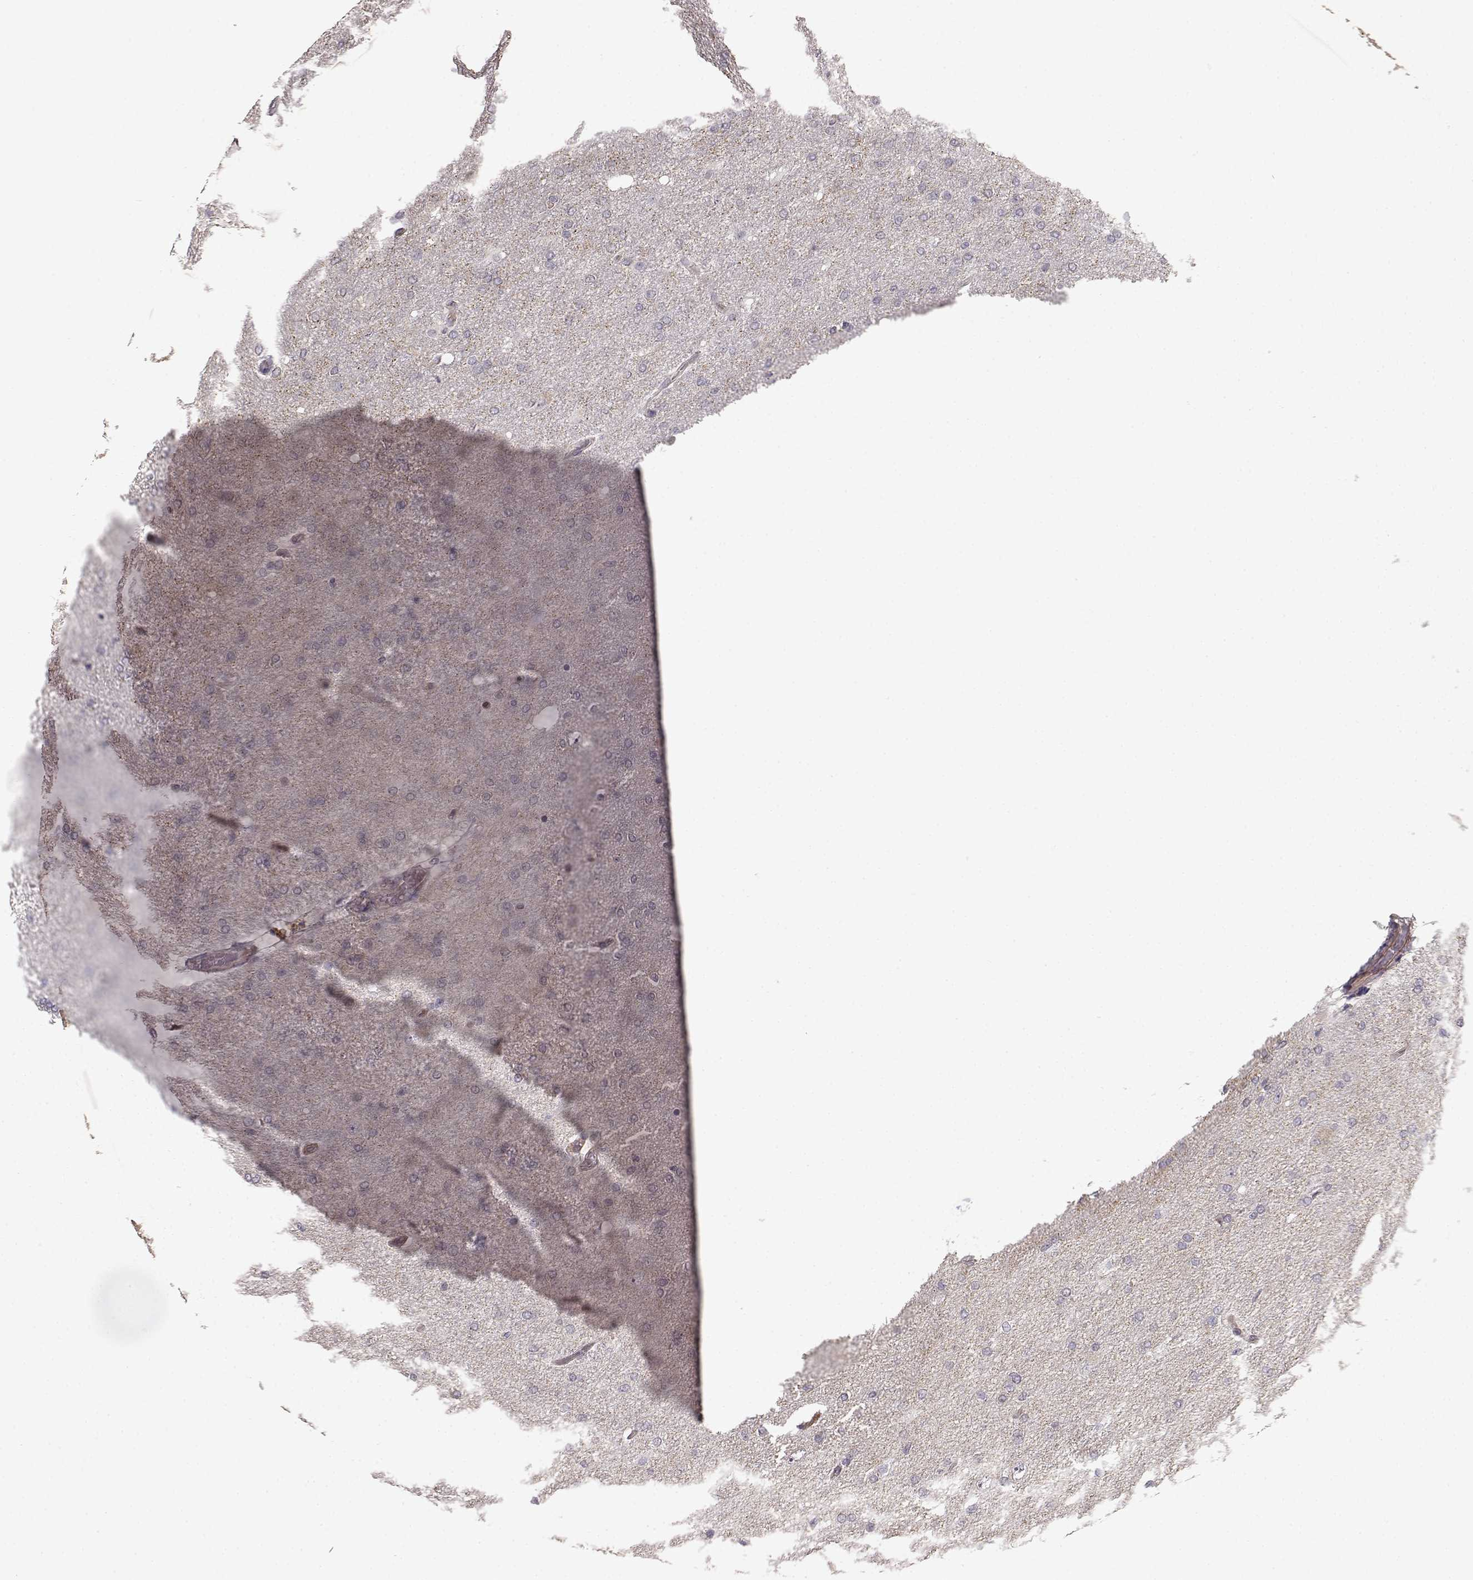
{"staining": {"intensity": "negative", "quantity": "none", "location": "none"}, "tissue": "glioma", "cell_type": "Tumor cells", "image_type": "cancer", "snomed": [{"axis": "morphology", "description": "Glioma, malignant, High grade"}, {"axis": "topography", "description": "Cerebral cortex"}], "caption": "Tumor cells show no significant staining in malignant high-grade glioma.", "gene": "BACH2", "patient": {"sex": "male", "age": 70}}